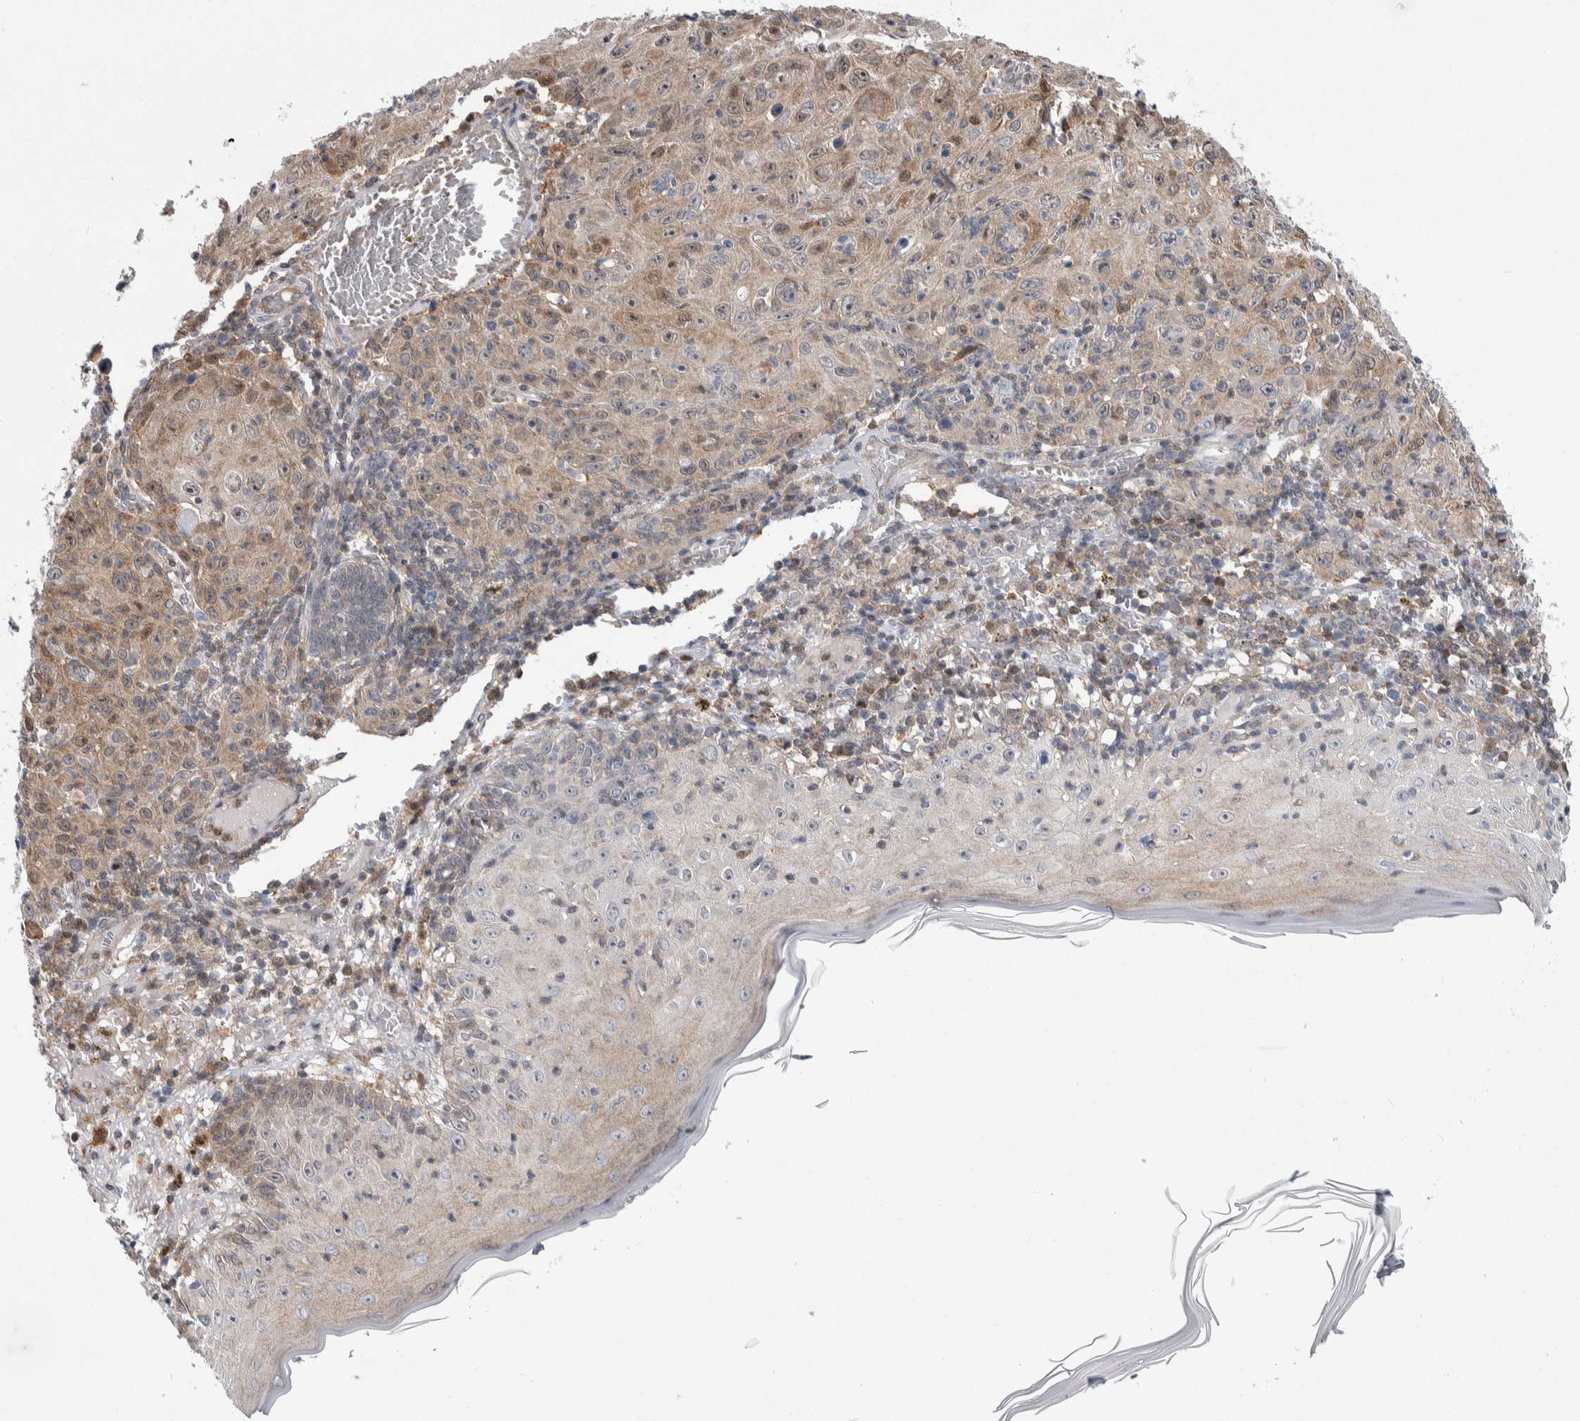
{"staining": {"intensity": "weak", "quantity": ">75%", "location": "cytoplasmic/membranous"}, "tissue": "skin cancer", "cell_type": "Tumor cells", "image_type": "cancer", "snomed": [{"axis": "morphology", "description": "Squamous cell carcinoma, NOS"}, {"axis": "topography", "description": "Skin"}], "caption": "An immunohistochemistry (IHC) photomicrograph of neoplastic tissue is shown. Protein staining in brown highlights weak cytoplasmic/membranous positivity in skin cancer (squamous cell carcinoma) within tumor cells.", "gene": "PTPA", "patient": {"sex": "female", "age": 88}}